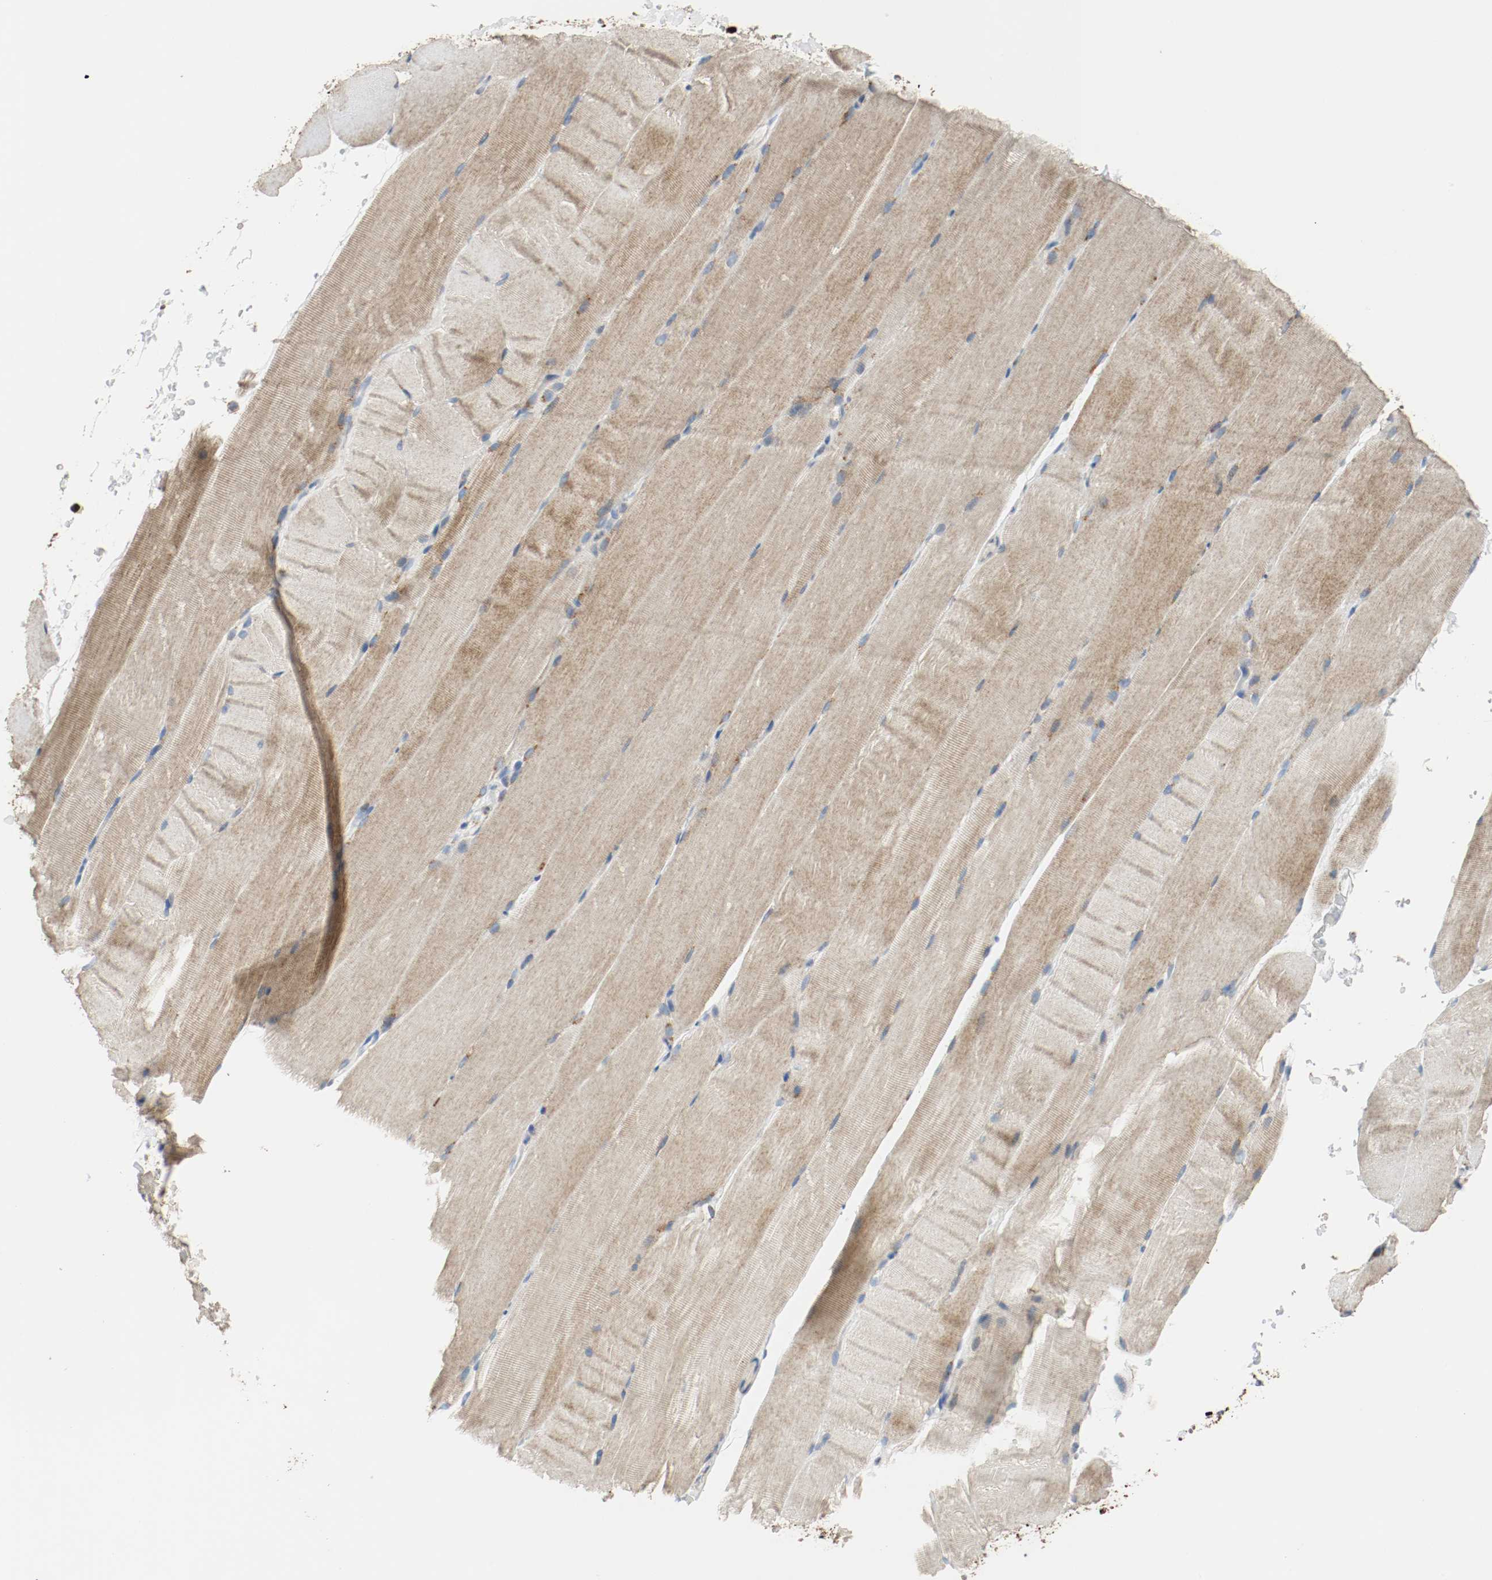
{"staining": {"intensity": "strong", "quantity": ">75%", "location": "cytoplasmic/membranous"}, "tissue": "skeletal muscle", "cell_type": "Myocytes", "image_type": "normal", "snomed": [{"axis": "morphology", "description": "Normal tissue, NOS"}, {"axis": "topography", "description": "Skeletal muscle"}, {"axis": "topography", "description": "Parathyroid gland"}], "caption": "Immunohistochemical staining of unremarkable skeletal muscle demonstrates >75% levels of strong cytoplasmic/membranous protein positivity in about >75% of myocytes.", "gene": "ALDH4A1", "patient": {"sex": "female", "age": 37}}